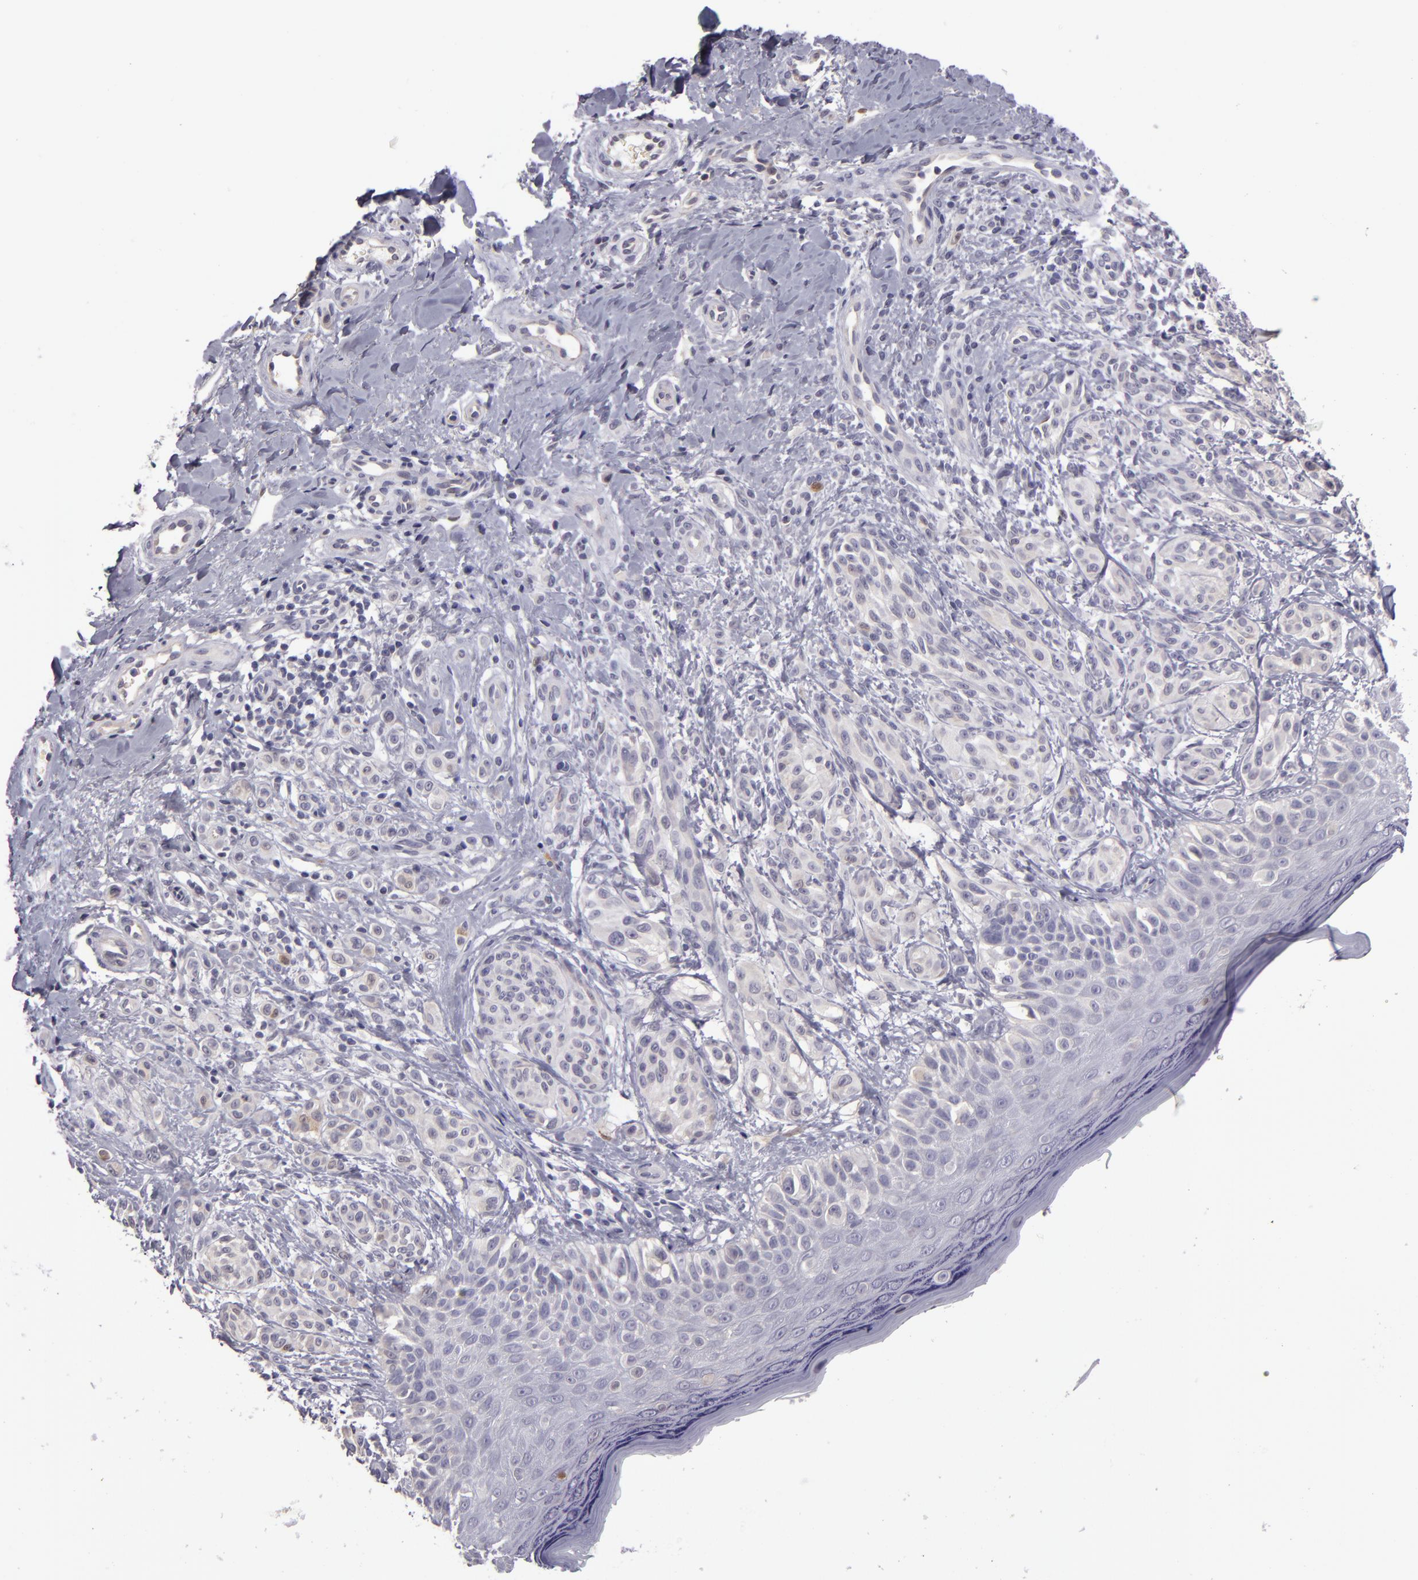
{"staining": {"intensity": "negative", "quantity": "none", "location": "none"}, "tissue": "melanoma", "cell_type": "Tumor cells", "image_type": "cancer", "snomed": [{"axis": "morphology", "description": "Malignant melanoma, NOS"}, {"axis": "topography", "description": "Skin"}], "caption": "Tumor cells show no significant protein positivity in melanoma.", "gene": "SNCB", "patient": {"sex": "male", "age": 57}}